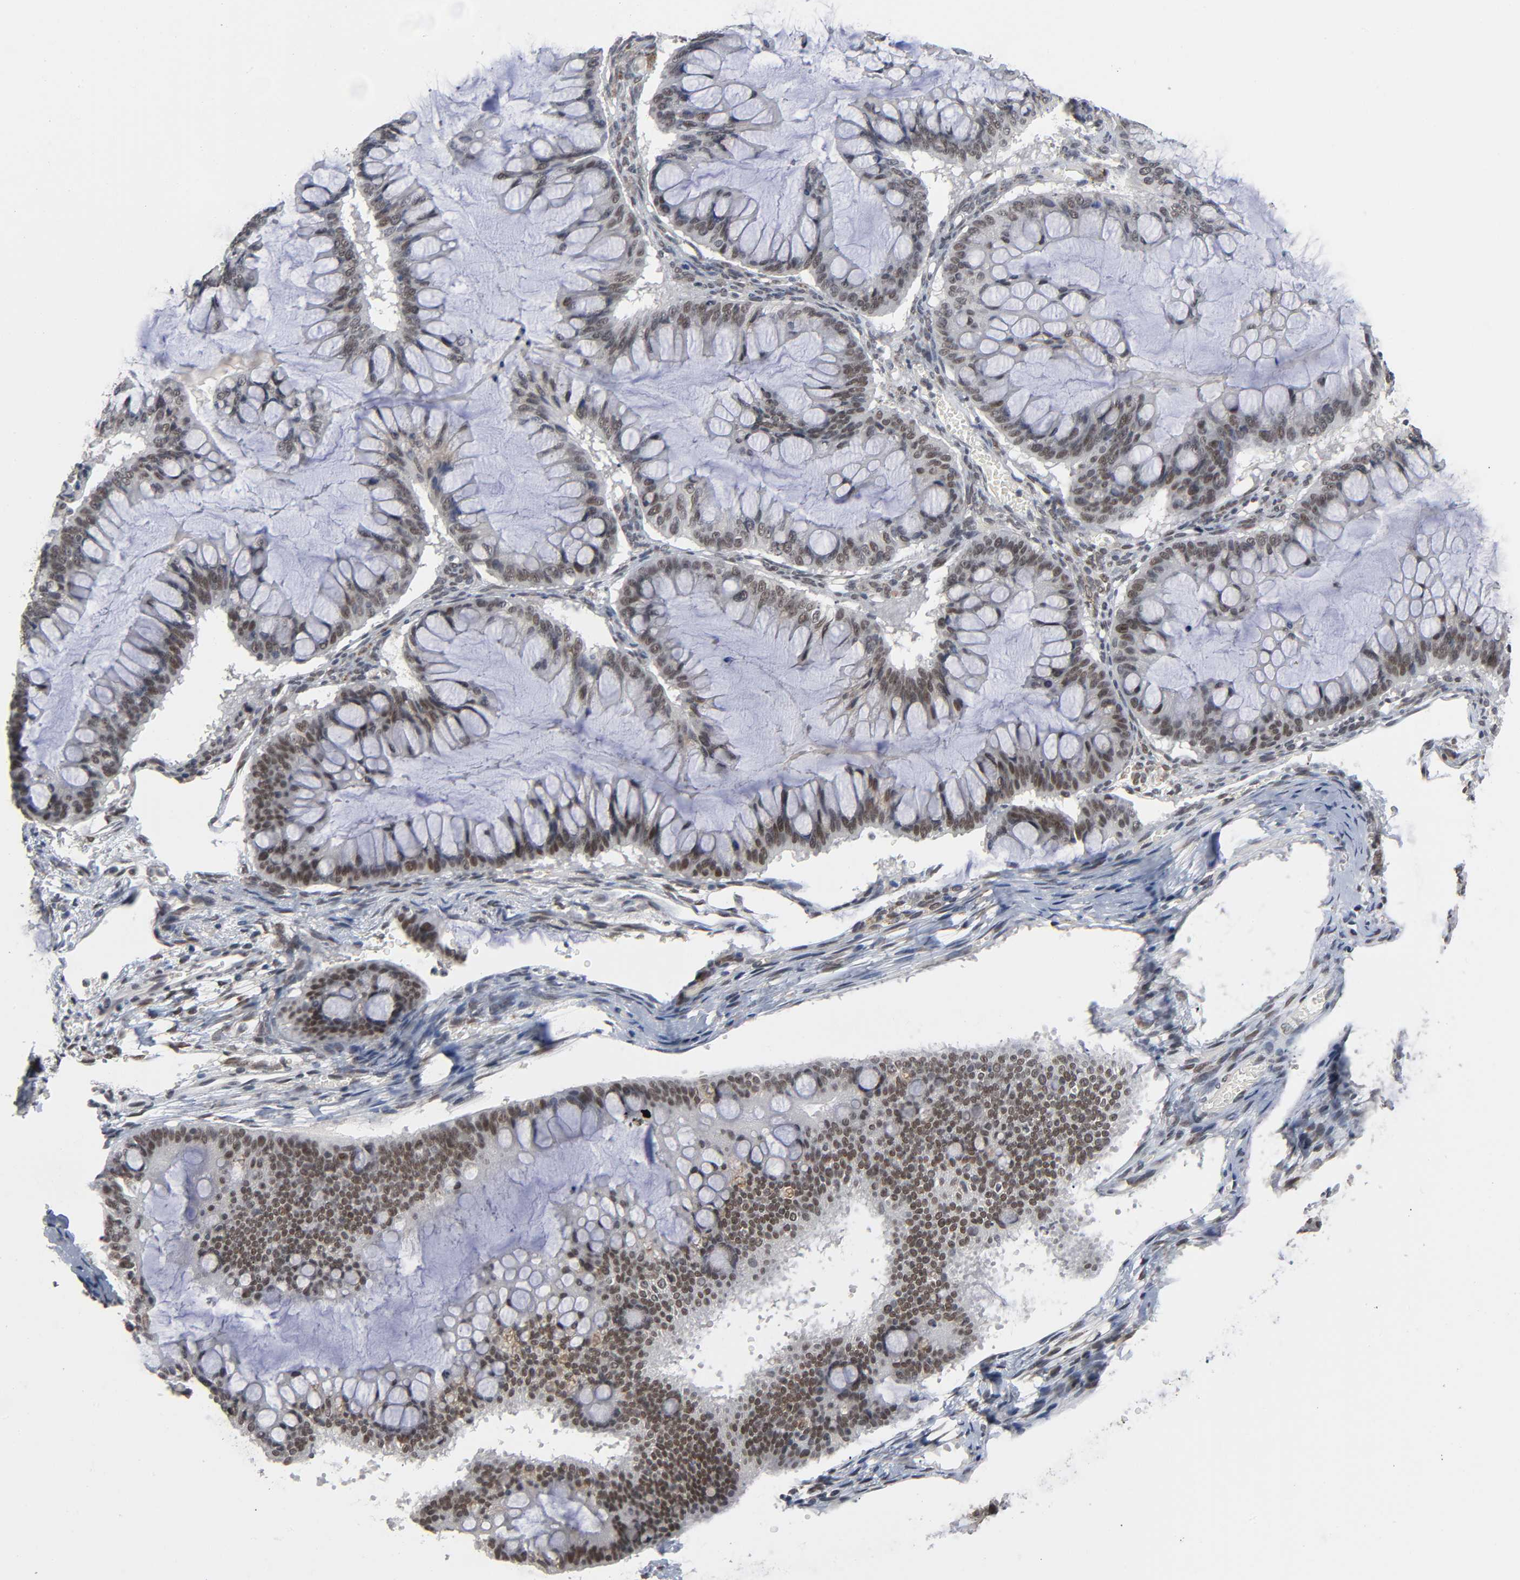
{"staining": {"intensity": "moderate", "quantity": ">75%", "location": "nuclear"}, "tissue": "ovarian cancer", "cell_type": "Tumor cells", "image_type": "cancer", "snomed": [{"axis": "morphology", "description": "Cystadenocarcinoma, mucinous, NOS"}, {"axis": "topography", "description": "Ovary"}], "caption": "Ovarian cancer (mucinous cystadenocarcinoma) was stained to show a protein in brown. There is medium levels of moderate nuclear positivity in about >75% of tumor cells. (IHC, brightfield microscopy, high magnification).", "gene": "ZNF384", "patient": {"sex": "female", "age": 73}}